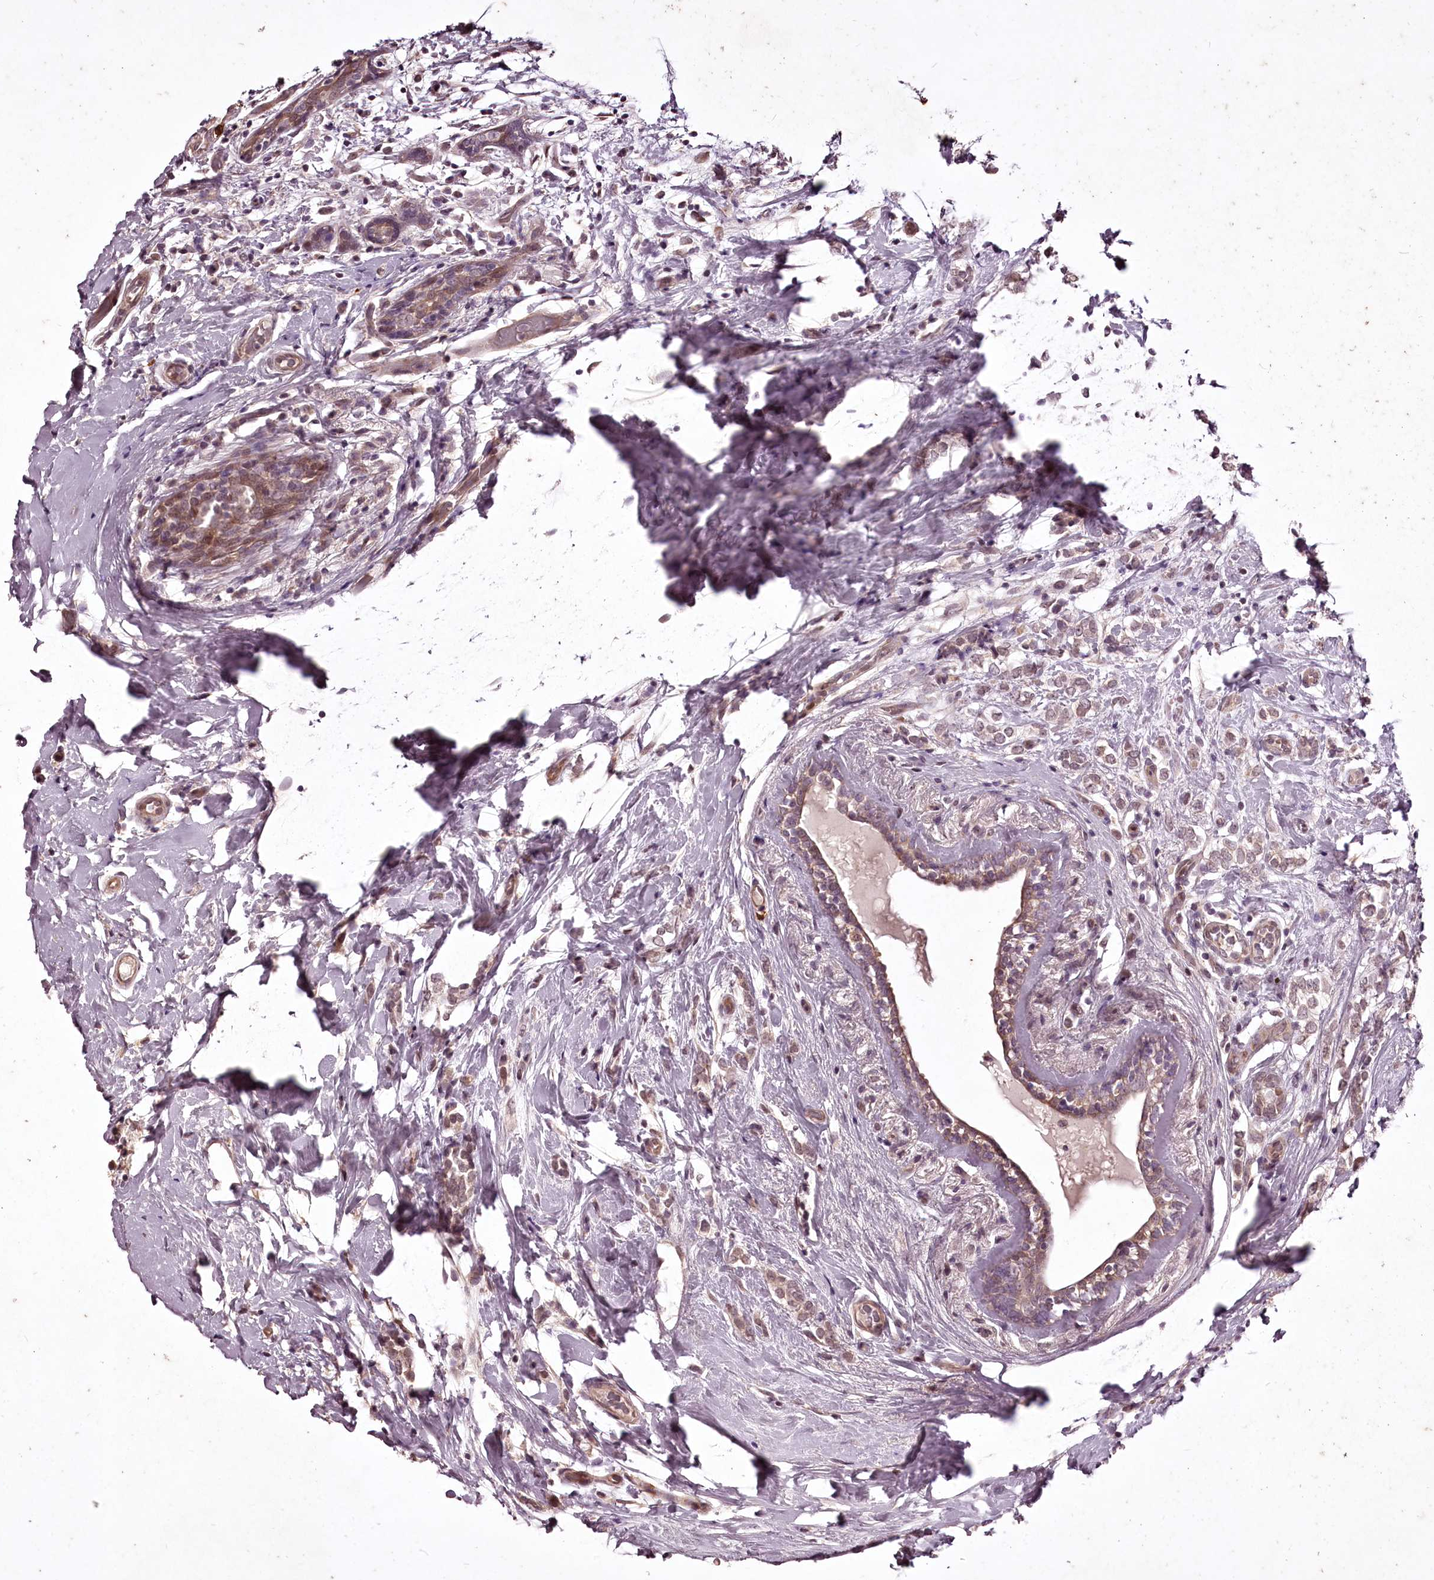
{"staining": {"intensity": "weak", "quantity": "25%-75%", "location": "cytoplasmic/membranous,nuclear"}, "tissue": "breast cancer", "cell_type": "Tumor cells", "image_type": "cancer", "snomed": [{"axis": "morphology", "description": "Normal tissue, NOS"}, {"axis": "morphology", "description": "Lobular carcinoma"}, {"axis": "topography", "description": "Breast"}], "caption": "A brown stain labels weak cytoplasmic/membranous and nuclear positivity of a protein in lobular carcinoma (breast) tumor cells.", "gene": "ADRA1D", "patient": {"sex": "female", "age": 47}}